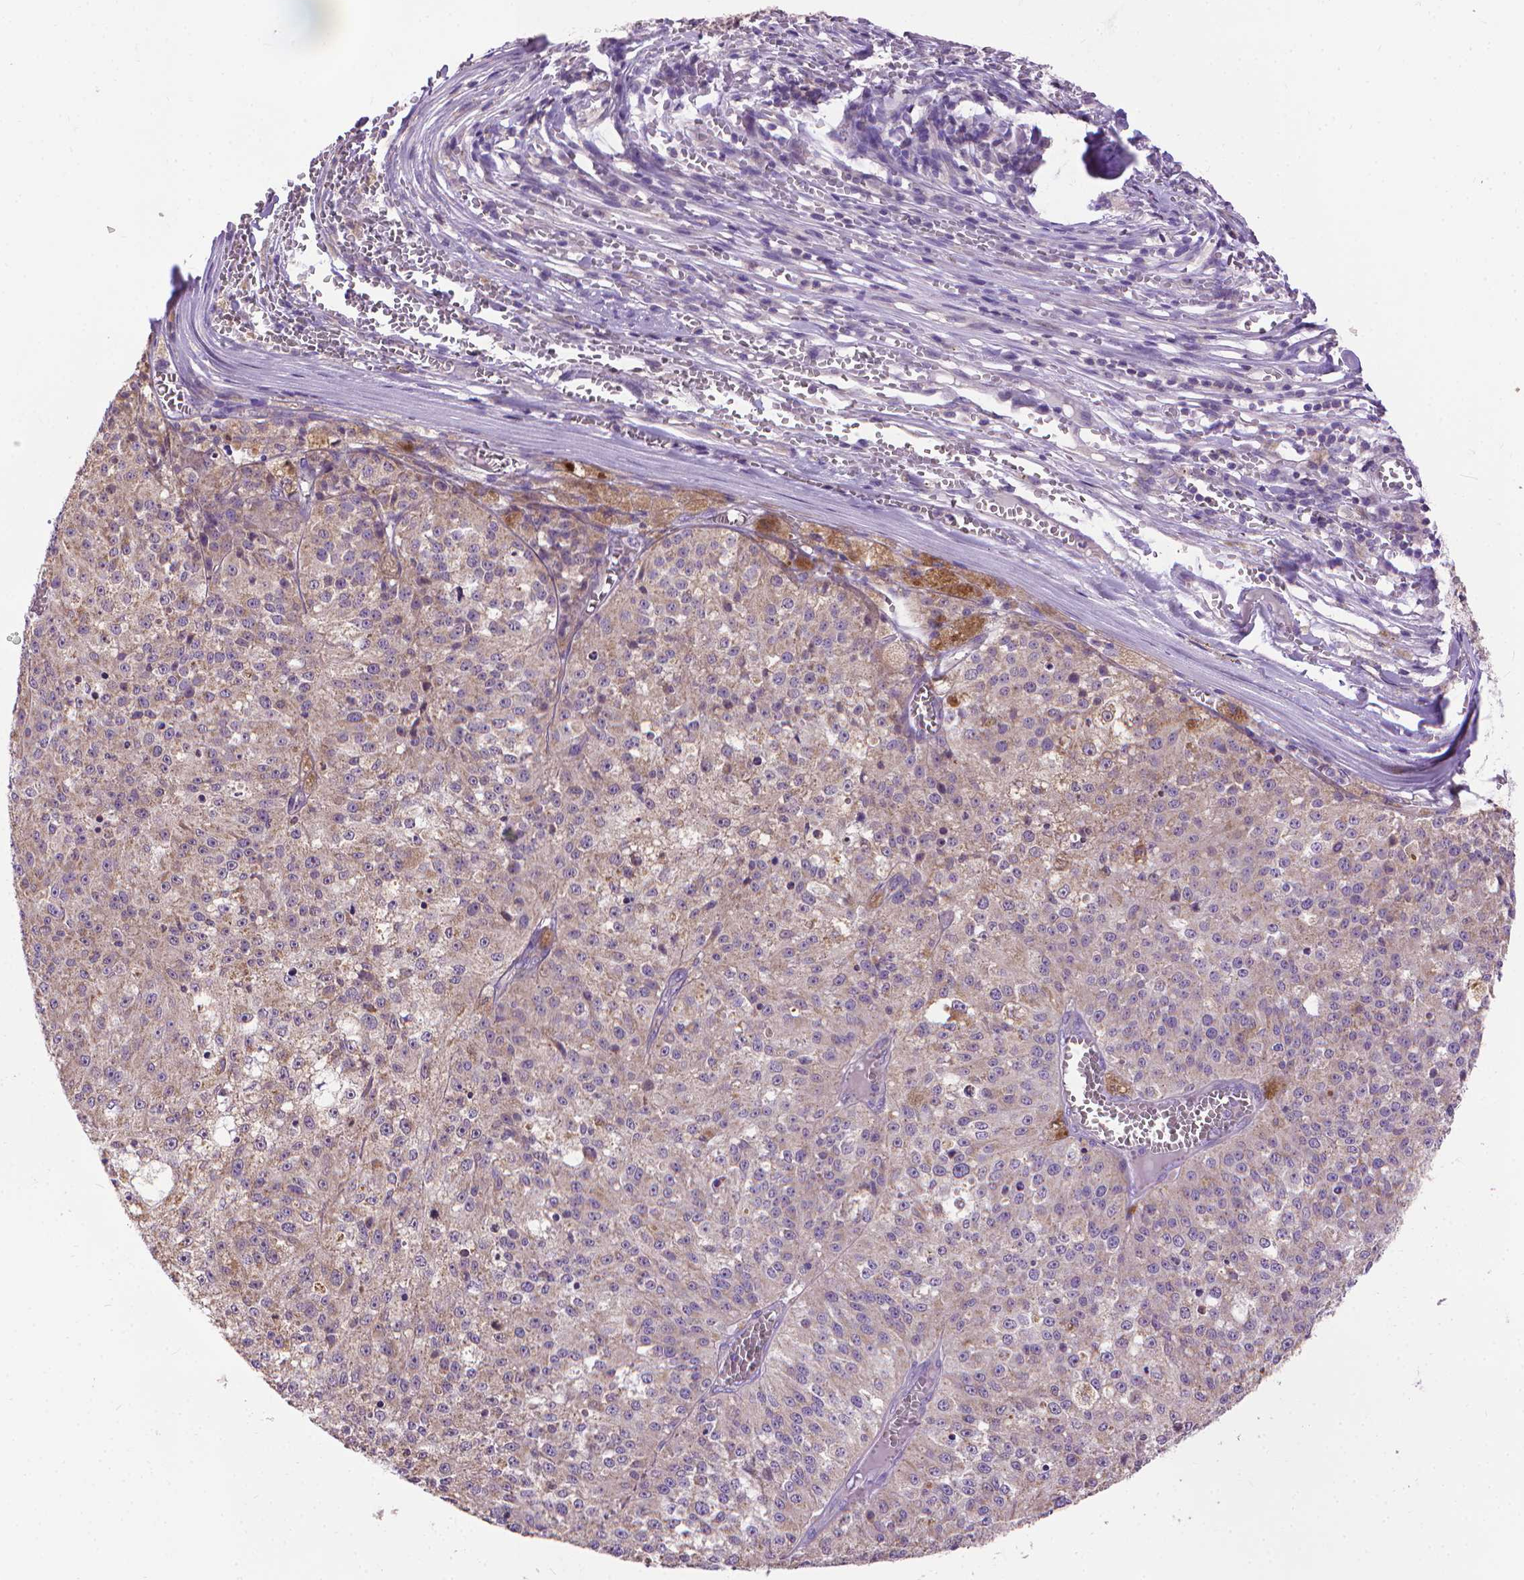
{"staining": {"intensity": "weak", "quantity": "<25%", "location": "cytoplasmic/membranous"}, "tissue": "melanoma", "cell_type": "Tumor cells", "image_type": "cancer", "snomed": [{"axis": "morphology", "description": "Malignant melanoma, Metastatic site"}, {"axis": "topography", "description": "Lymph node"}], "caption": "Tumor cells are negative for brown protein staining in malignant melanoma (metastatic site).", "gene": "SYN1", "patient": {"sex": "female", "age": 64}}